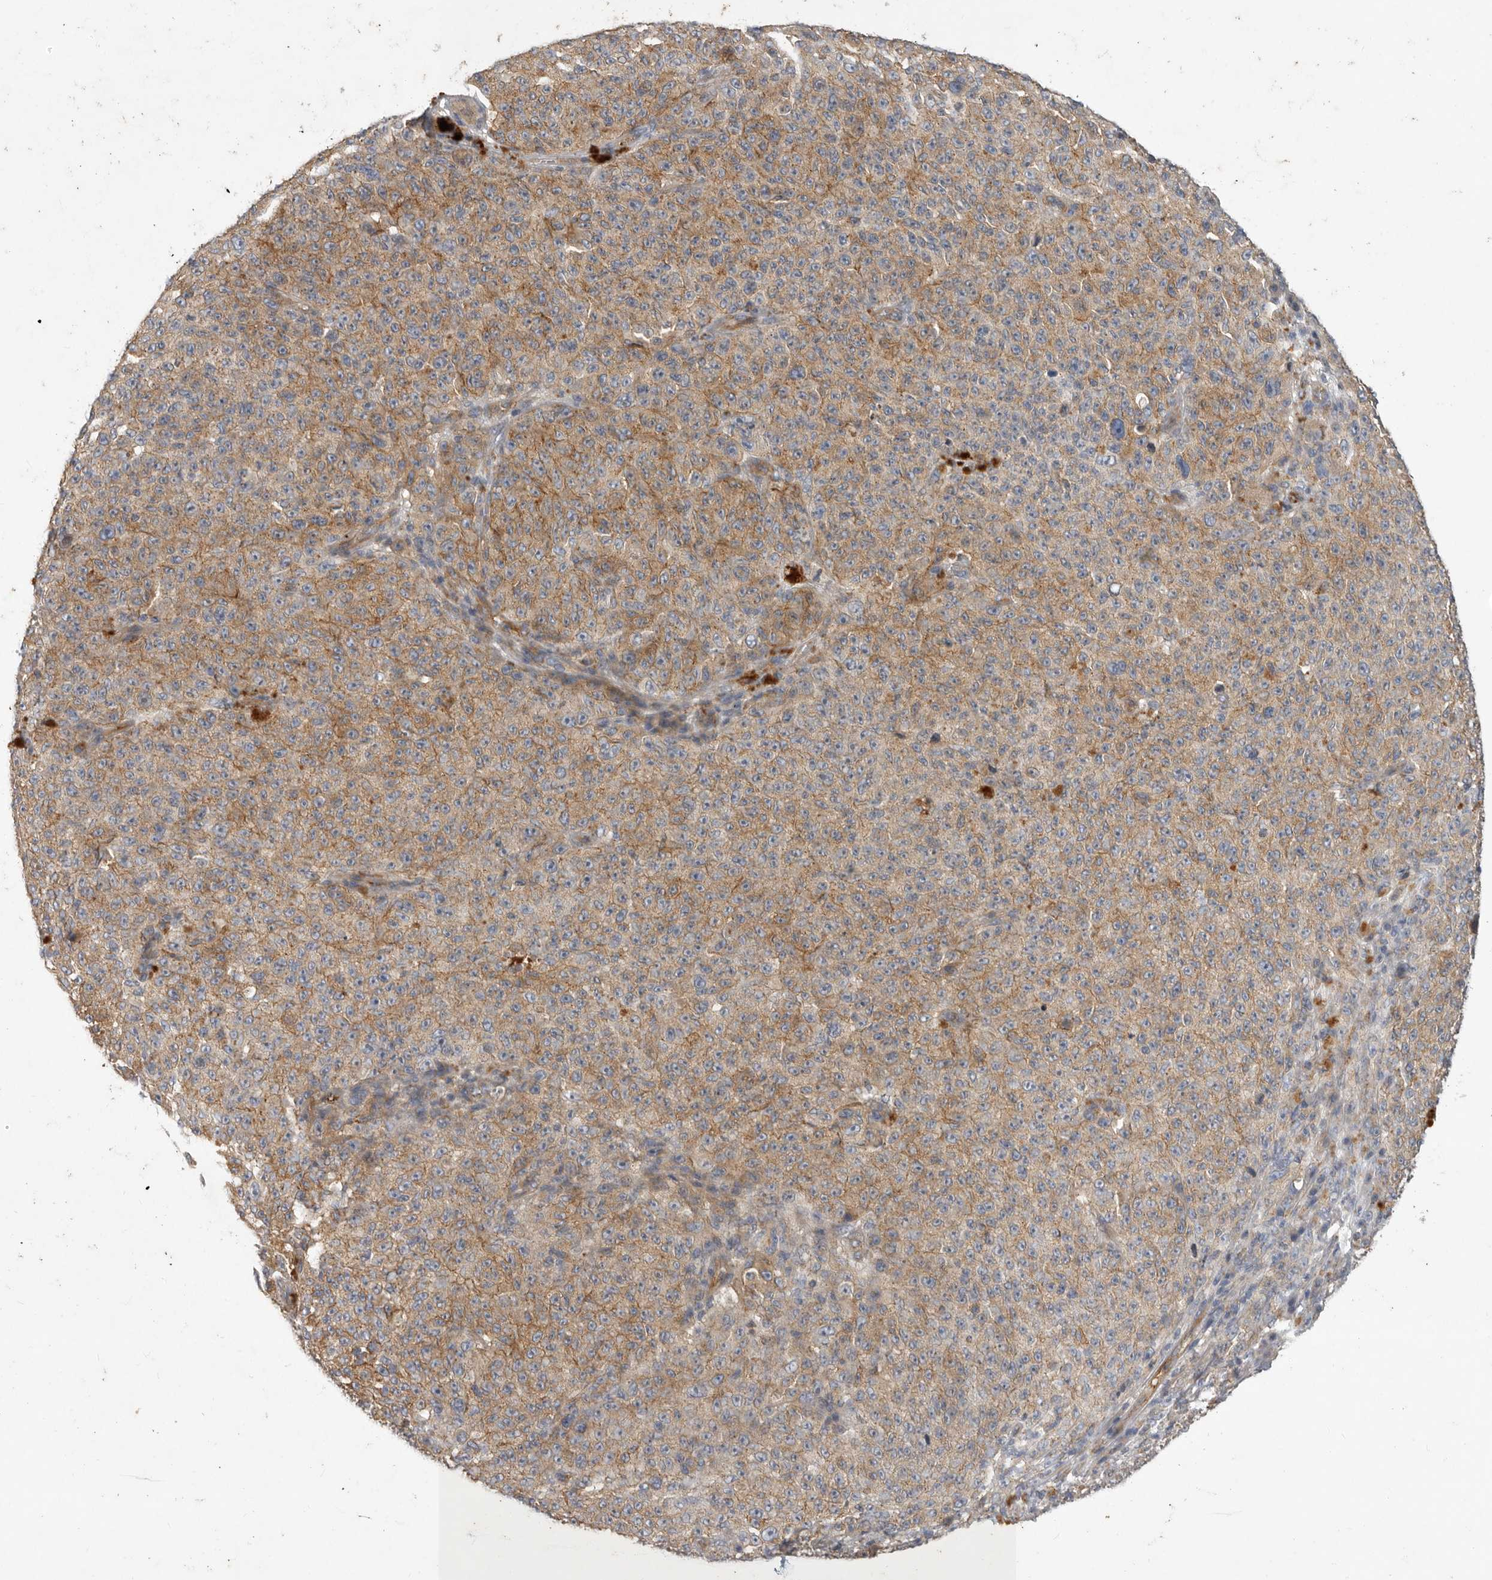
{"staining": {"intensity": "moderate", "quantity": ">75%", "location": "cytoplasmic/membranous"}, "tissue": "melanoma", "cell_type": "Tumor cells", "image_type": "cancer", "snomed": [{"axis": "morphology", "description": "Malignant melanoma, NOS"}, {"axis": "topography", "description": "Skin"}], "caption": "The immunohistochemical stain labels moderate cytoplasmic/membranous expression in tumor cells of melanoma tissue.", "gene": "MLPH", "patient": {"sex": "female", "age": 82}}